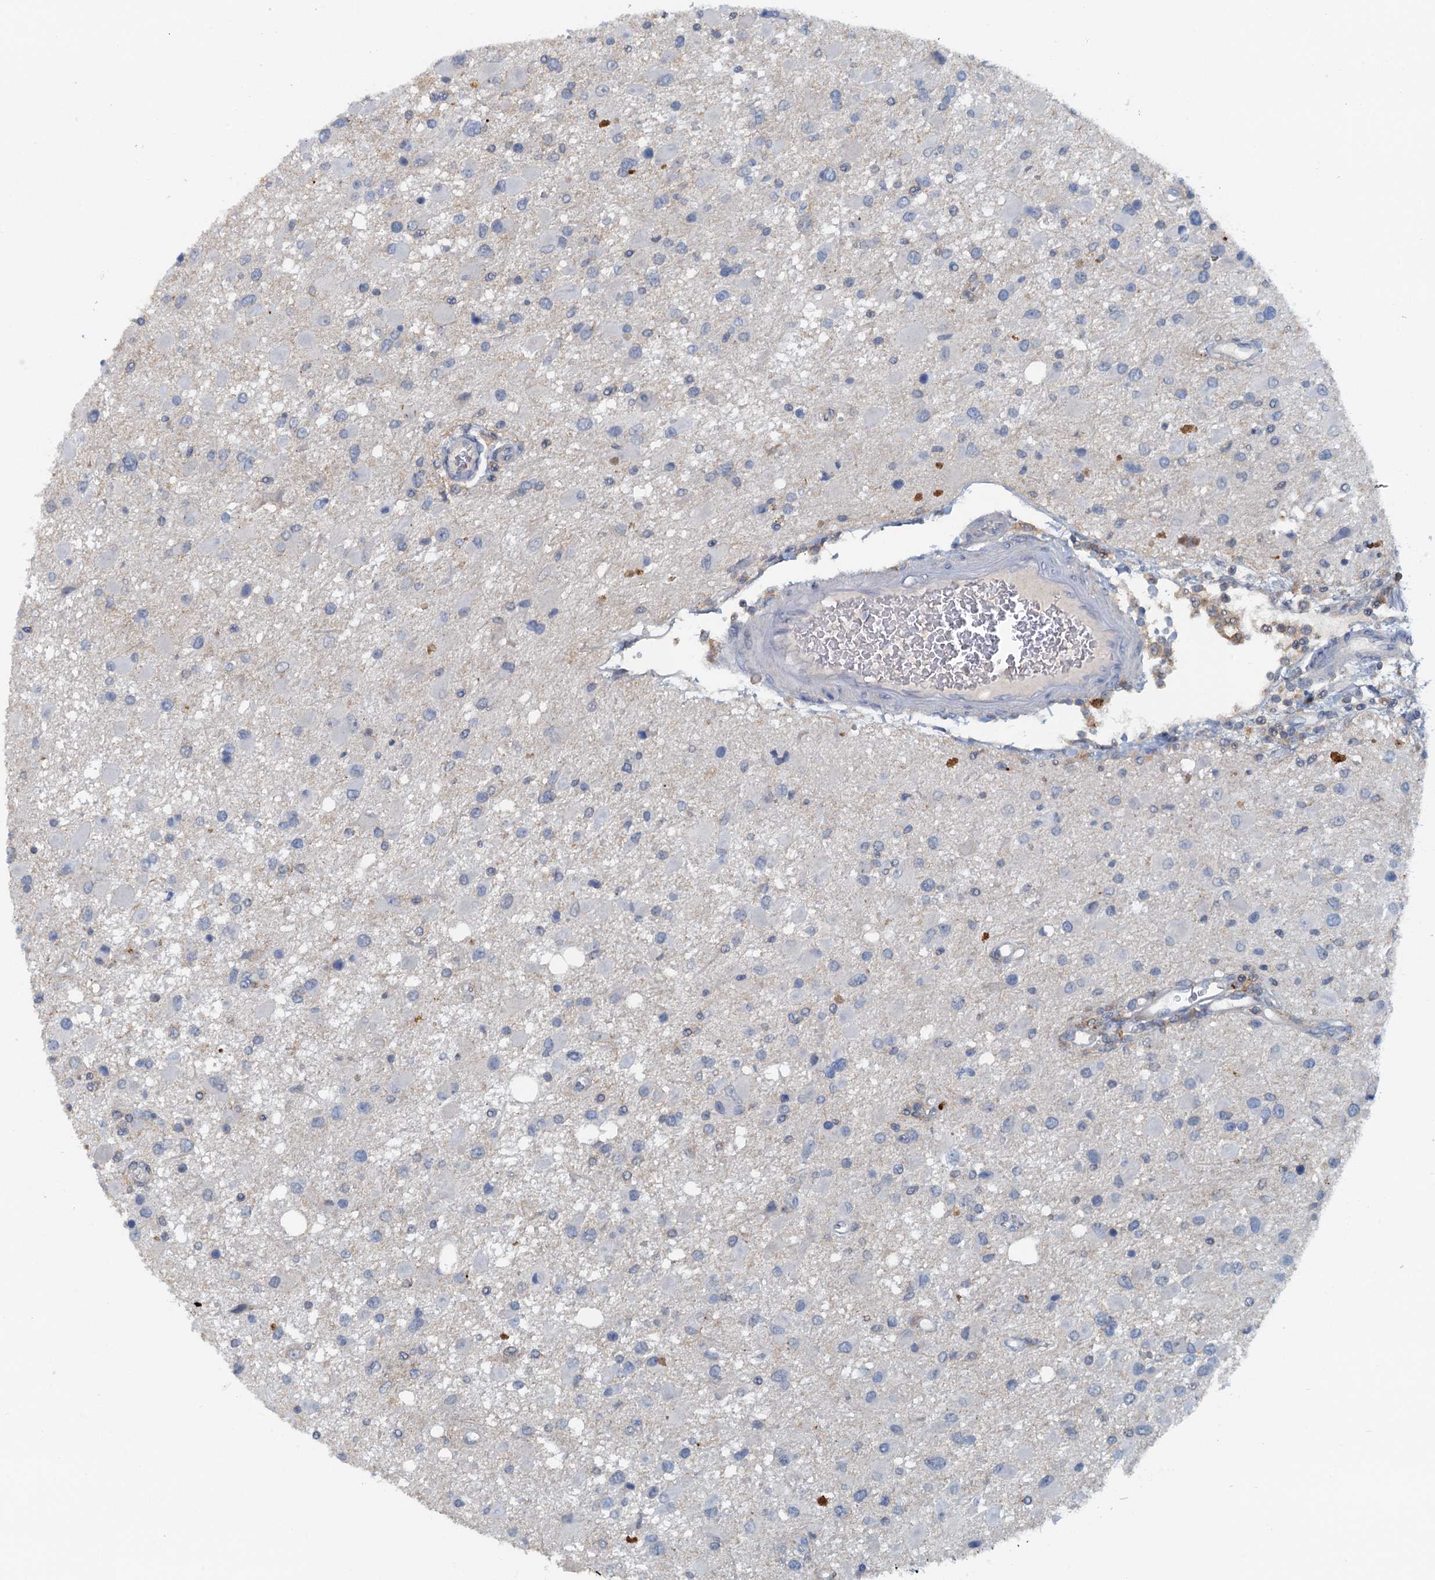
{"staining": {"intensity": "negative", "quantity": "none", "location": "none"}, "tissue": "glioma", "cell_type": "Tumor cells", "image_type": "cancer", "snomed": [{"axis": "morphology", "description": "Glioma, malignant, High grade"}, {"axis": "topography", "description": "Brain"}], "caption": "Malignant glioma (high-grade) stained for a protein using IHC shows no staining tumor cells.", "gene": "THAP10", "patient": {"sex": "male", "age": 53}}